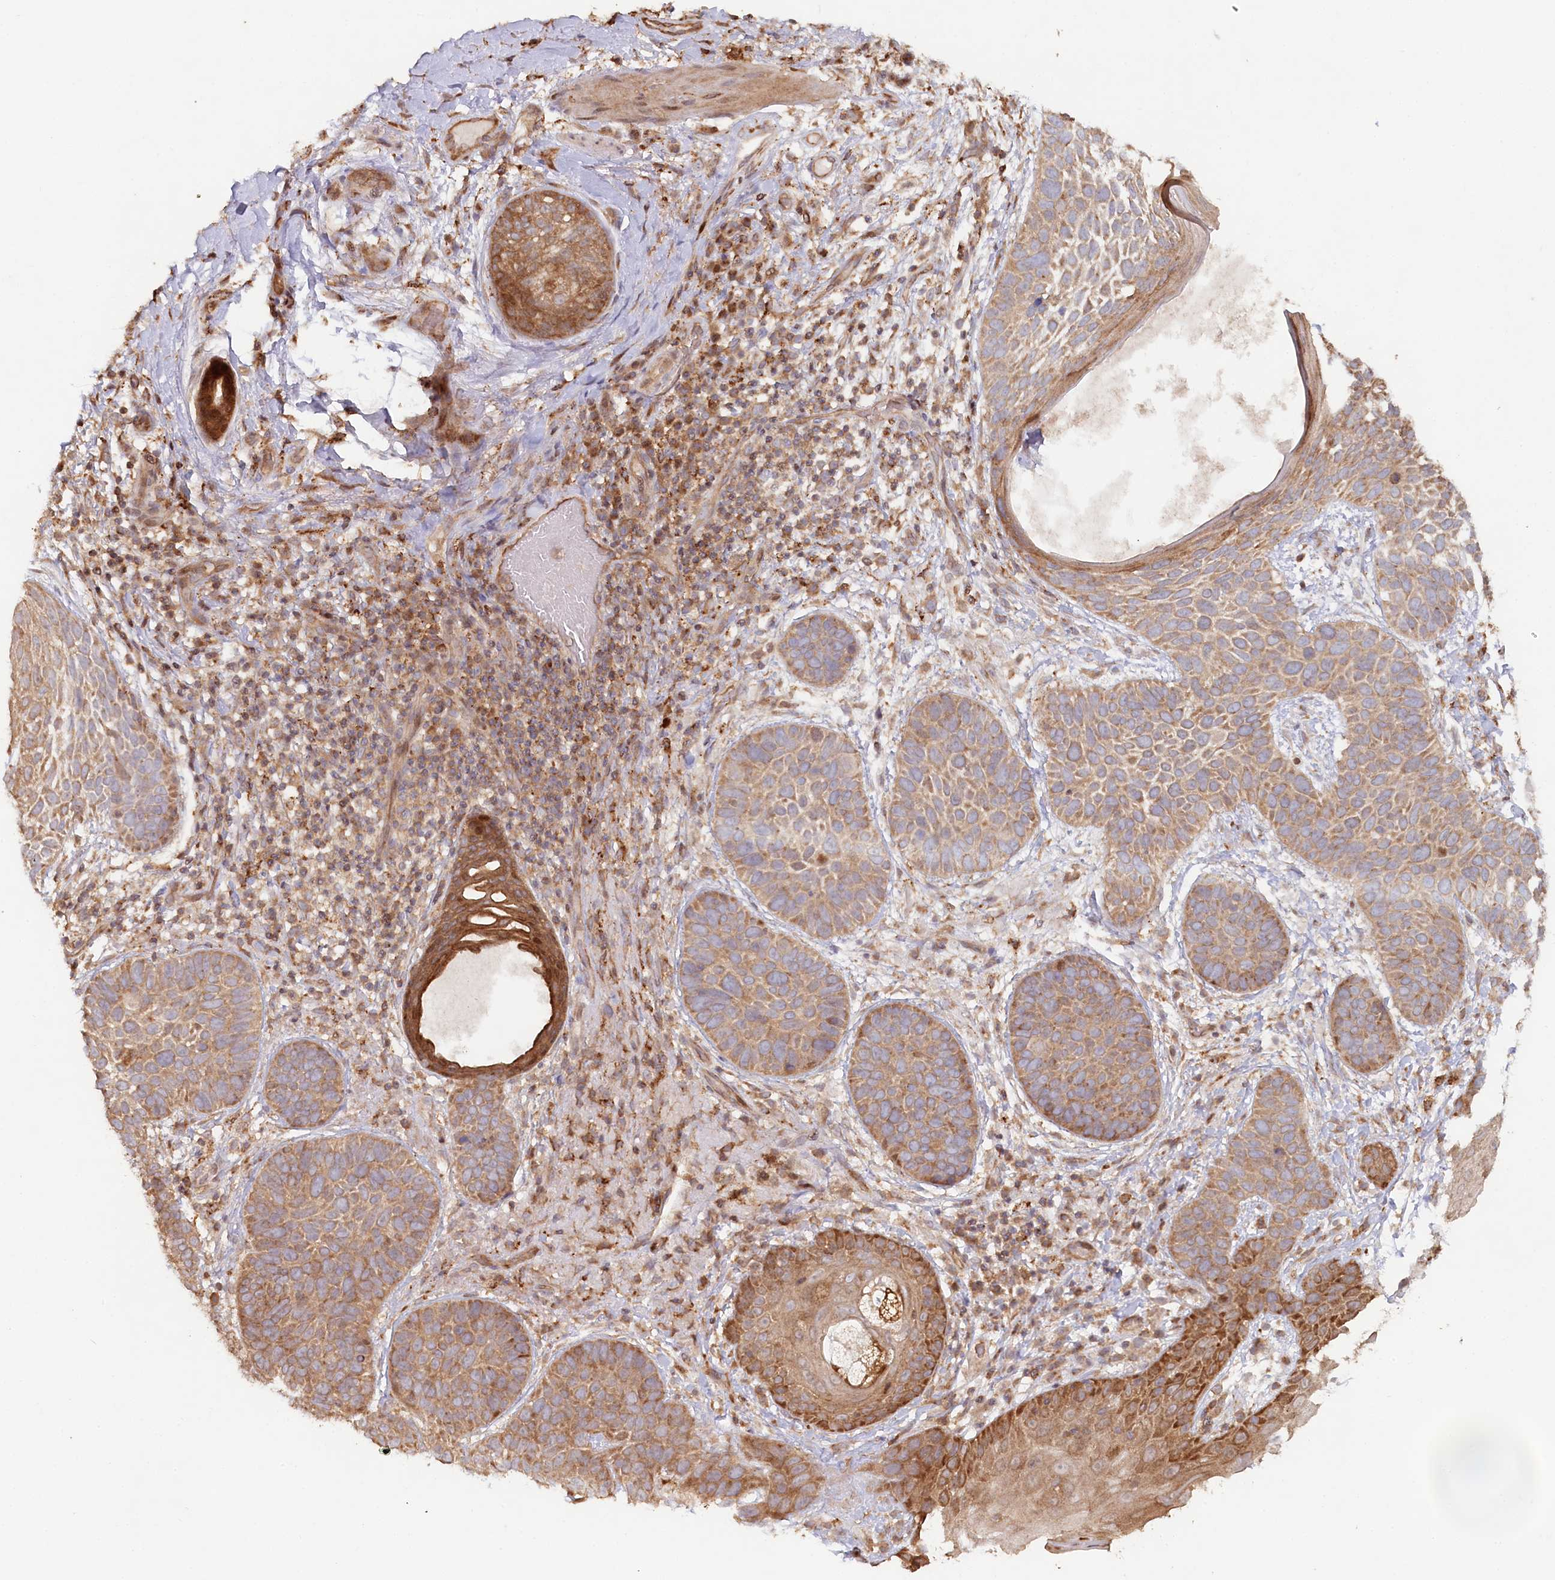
{"staining": {"intensity": "moderate", "quantity": "25%-75%", "location": "cytoplasmic/membranous"}, "tissue": "skin cancer", "cell_type": "Tumor cells", "image_type": "cancer", "snomed": [{"axis": "morphology", "description": "Basal cell carcinoma"}, {"axis": "topography", "description": "Skin"}], "caption": "Tumor cells reveal moderate cytoplasmic/membranous positivity in about 25%-75% of cells in skin cancer.", "gene": "HAL", "patient": {"sex": "male", "age": 85}}